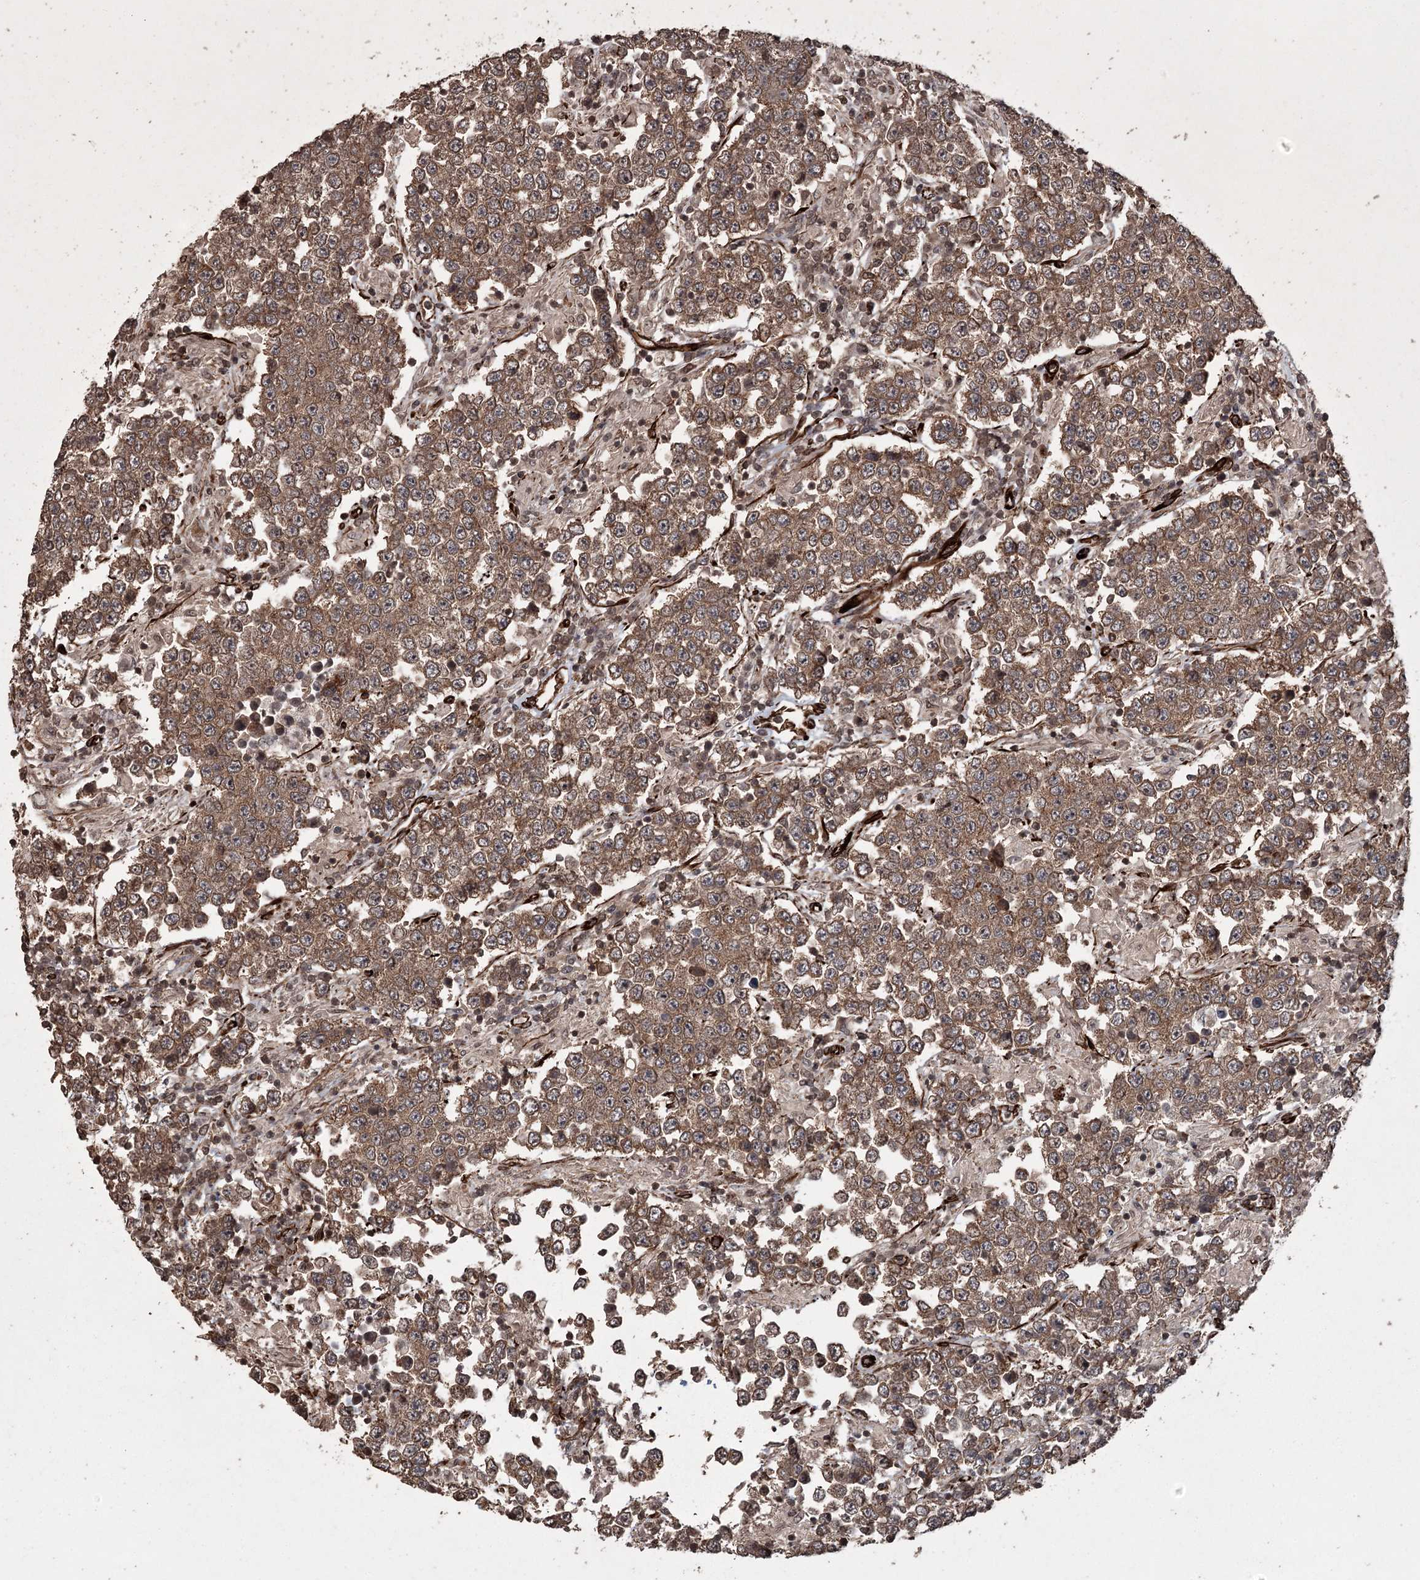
{"staining": {"intensity": "moderate", "quantity": ">75%", "location": "cytoplasmic/membranous"}, "tissue": "testis cancer", "cell_type": "Tumor cells", "image_type": "cancer", "snomed": [{"axis": "morphology", "description": "Normal tissue, NOS"}, {"axis": "morphology", "description": "Urothelial carcinoma, High grade"}, {"axis": "morphology", "description": "Seminoma, NOS"}, {"axis": "morphology", "description": "Carcinoma, Embryonal, NOS"}, {"axis": "topography", "description": "Urinary bladder"}, {"axis": "topography", "description": "Testis"}], "caption": "A histopathology image of testis cancer (seminoma) stained for a protein exhibits moderate cytoplasmic/membranous brown staining in tumor cells.", "gene": "RPAP3", "patient": {"sex": "male", "age": 41}}